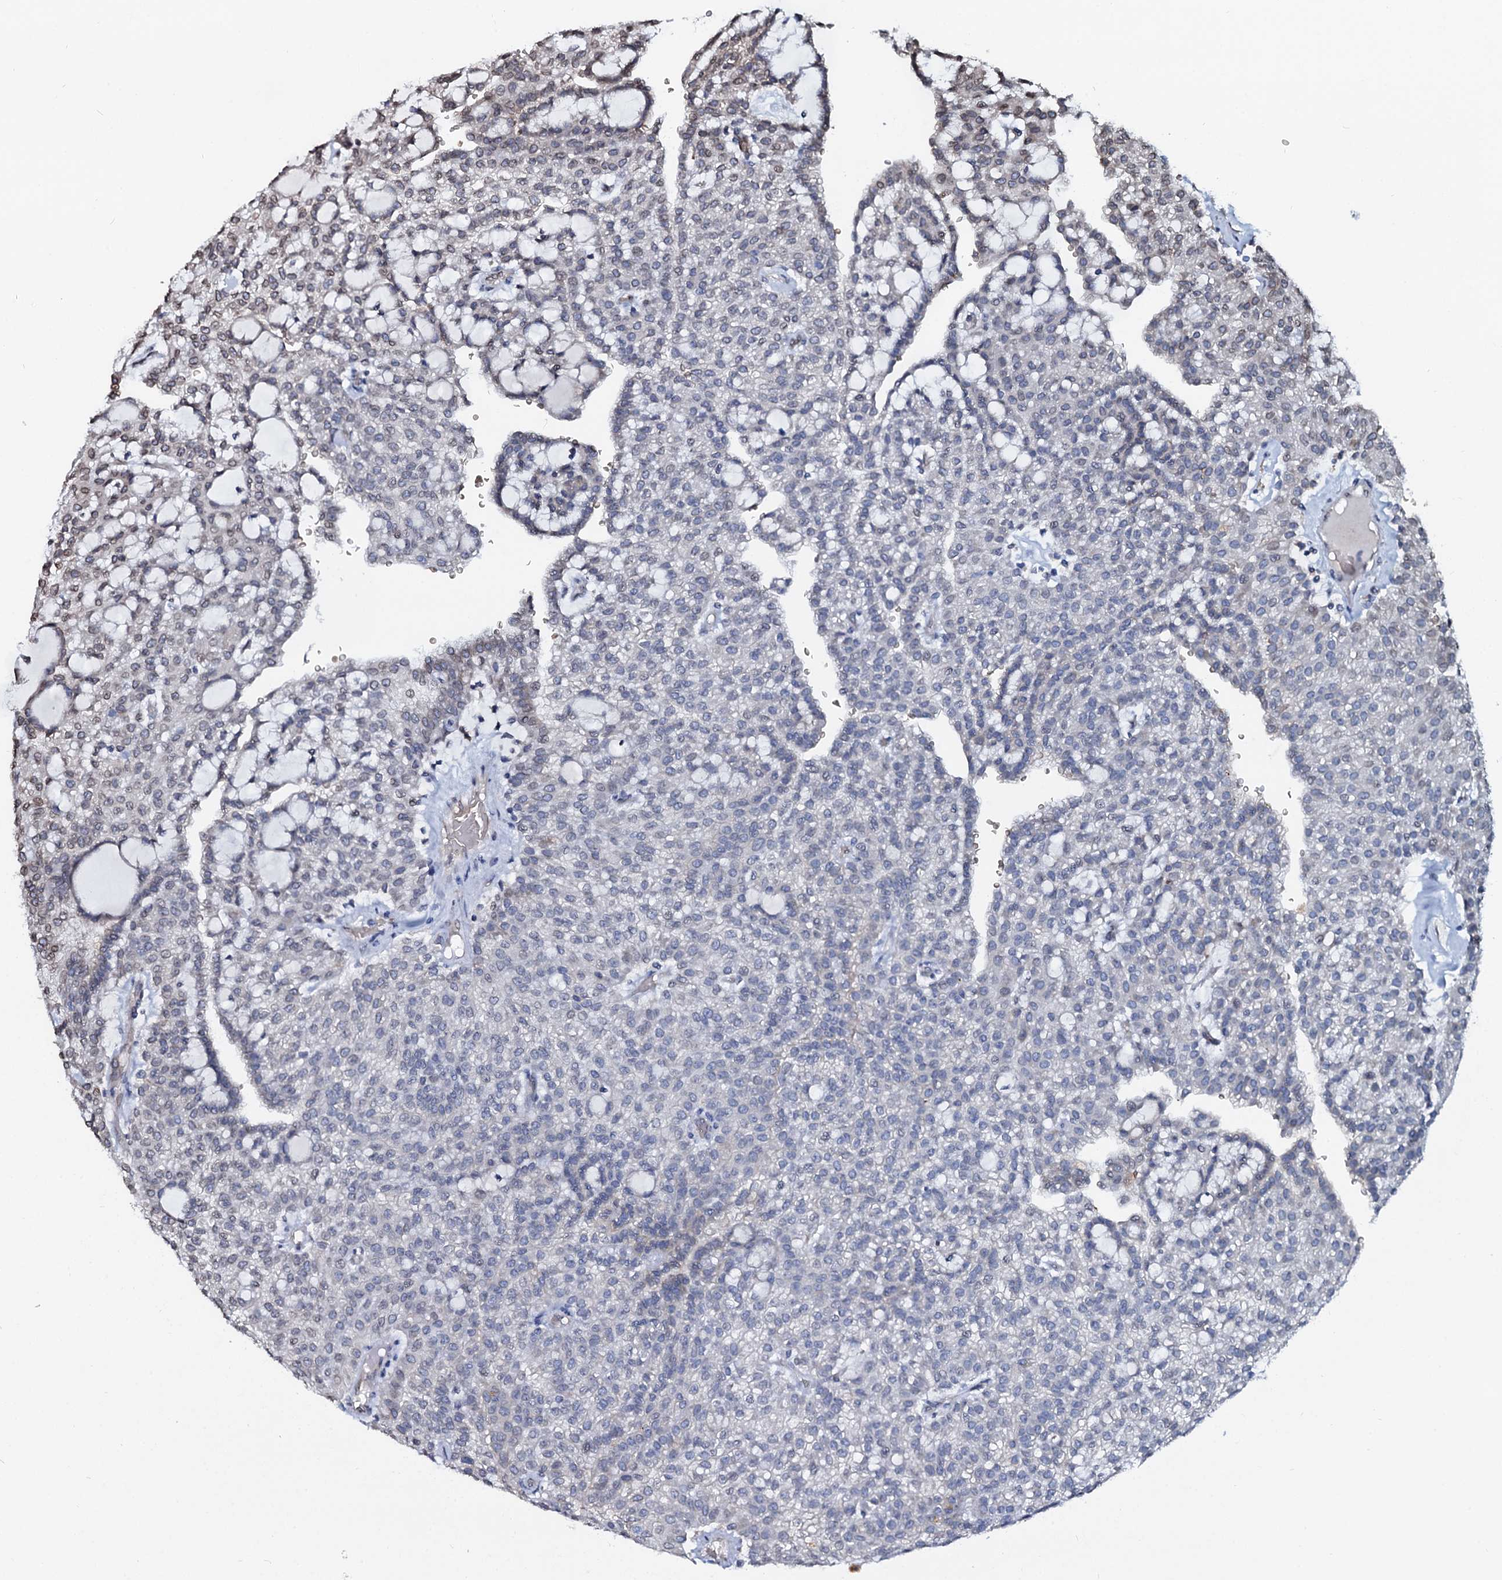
{"staining": {"intensity": "weak", "quantity": "<25%", "location": "cytoplasmic/membranous,nuclear"}, "tissue": "renal cancer", "cell_type": "Tumor cells", "image_type": "cancer", "snomed": [{"axis": "morphology", "description": "Adenocarcinoma, NOS"}, {"axis": "topography", "description": "Kidney"}], "caption": "Tumor cells are negative for brown protein staining in adenocarcinoma (renal). (DAB immunohistochemistry with hematoxylin counter stain).", "gene": "NRP2", "patient": {"sex": "male", "age": 63}}